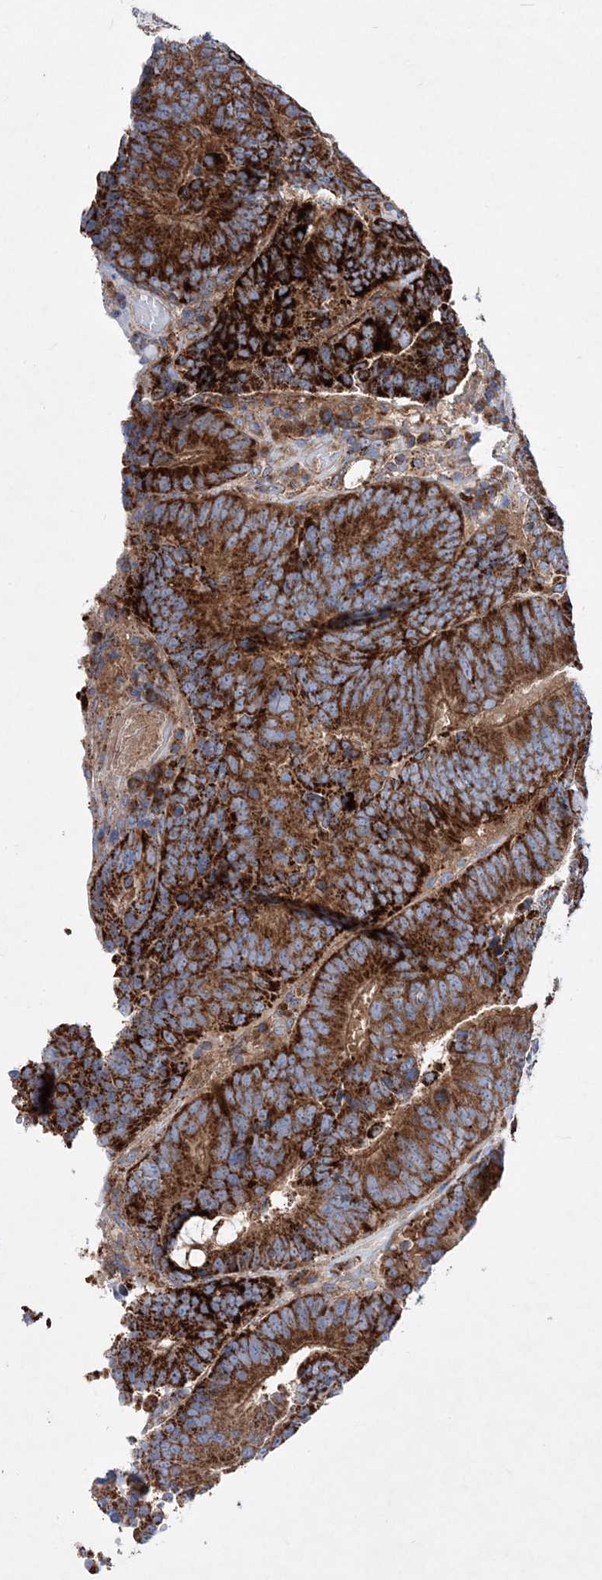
{"staining": {"intensity": "strong", "quantity": ">75%", "location": "cytoplasmic/membranous"}, "tissue": "colorectal cancer", "cell_type": "Tumor cells", "image_type": "cancer", "snomed": [{"axis": "morphology", "description": "Adenocarcinoma, NOS"}, {"axis": "topography", "description": "Colon"}], "caption": "A photomicrograph of adenocarcinoma (colorectal) stained for a protein exhibits strong cytoplasmic/membranous brown staining in tumor cells.", "gene": "NGLY1", "patient": {"sex": "female", "age": 78}}